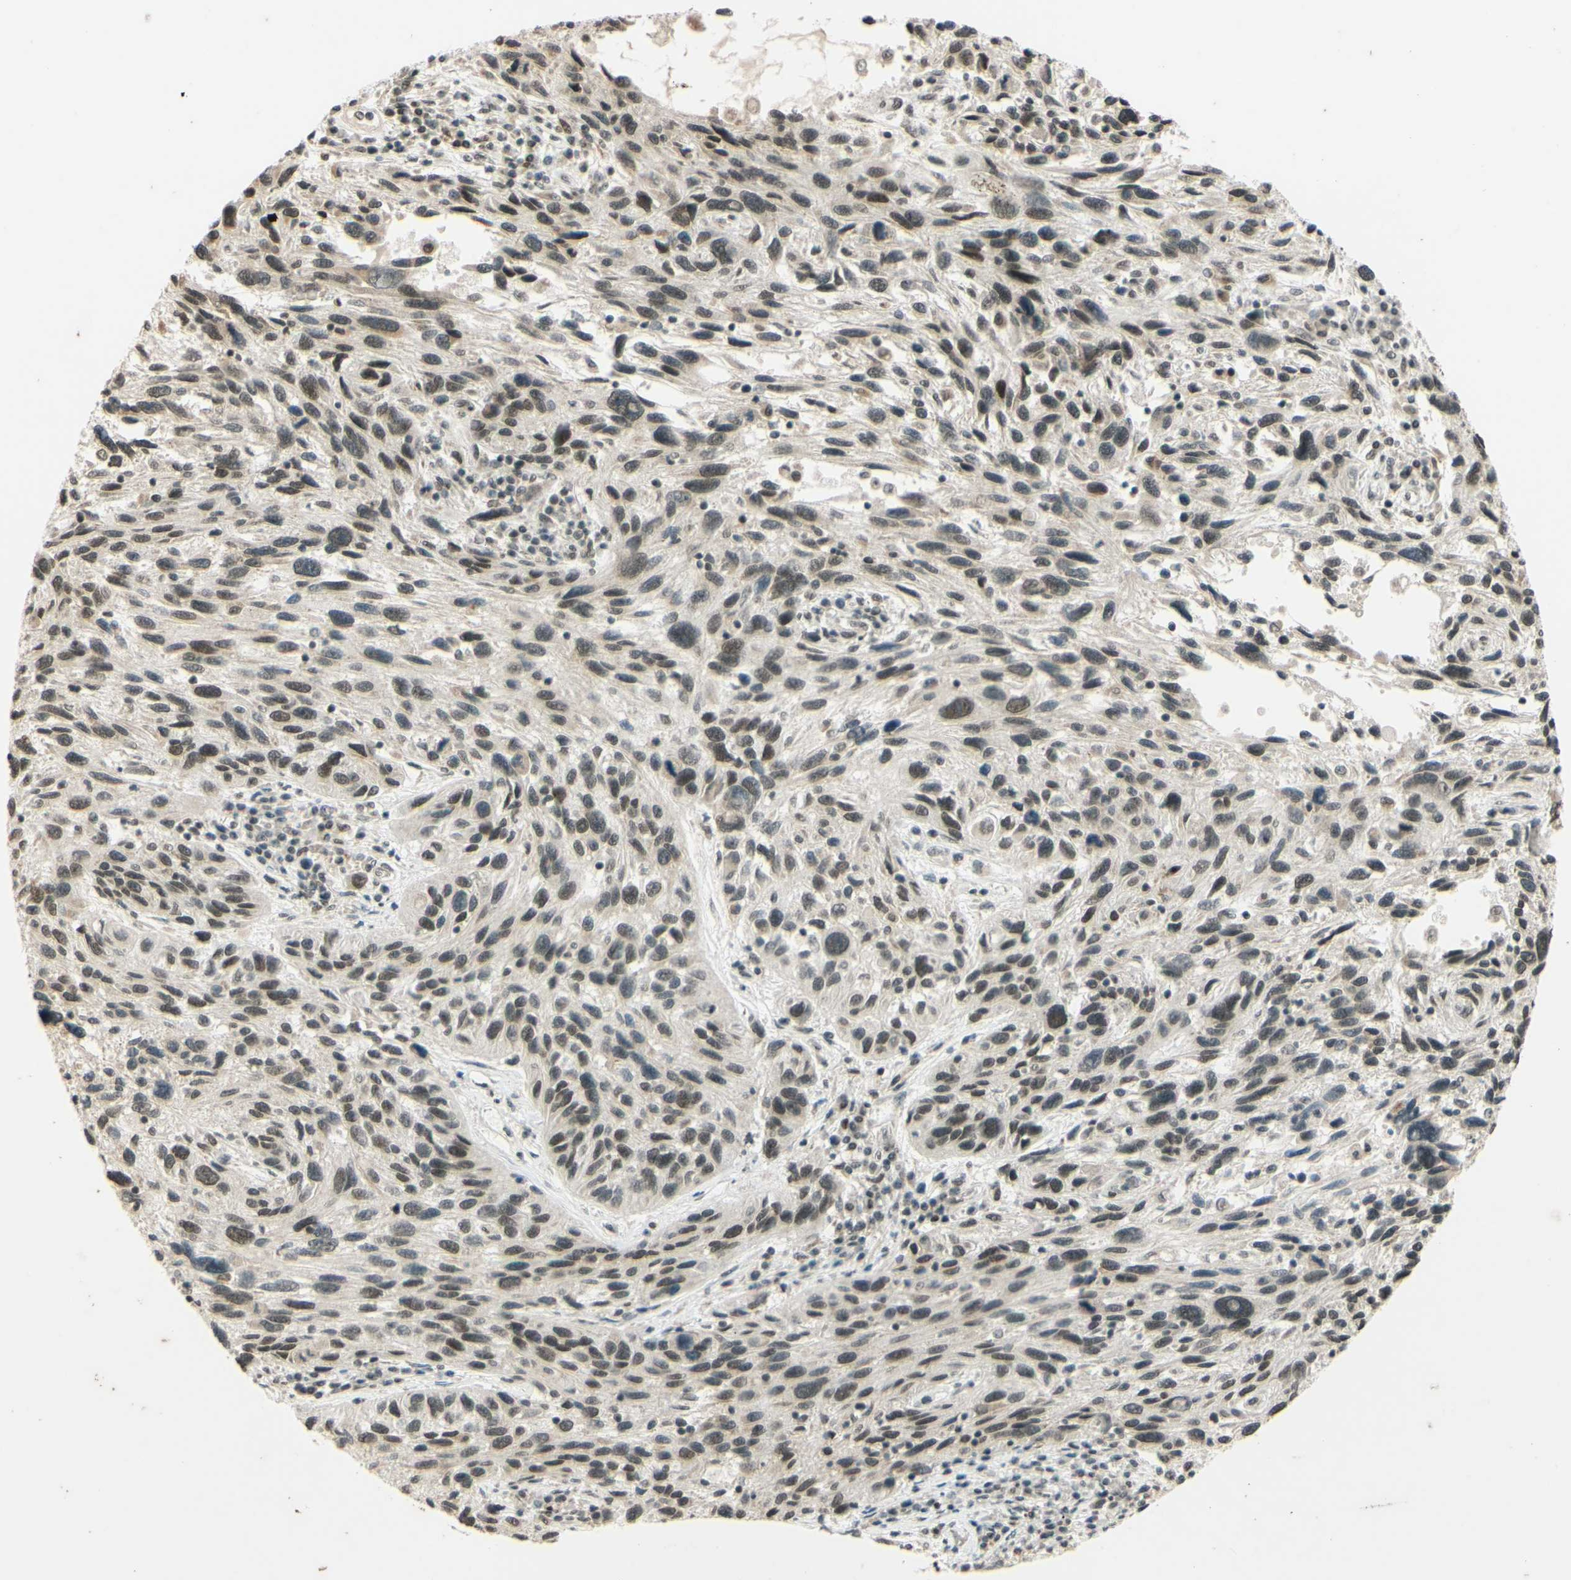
{"staining": {"intensity": "weak", "quantity": ">75%", "location": "nuclear"}, "tissue": "melanoma", "cell_type": "Tumor cells", "image_type": "cancer", "snomed": [{"axis": "morphology", "description": "Malignant melanoma, NOS"}, {"axis": "topography", "description": "Skin"}], "caption": "The histopathology image displays staining of malignant melanoma, revealing weak nuclear protein positivity (brown color) within tumor cells.", "gene": "SMARCB1", "patient": {"sex": "male", "age": 53}}